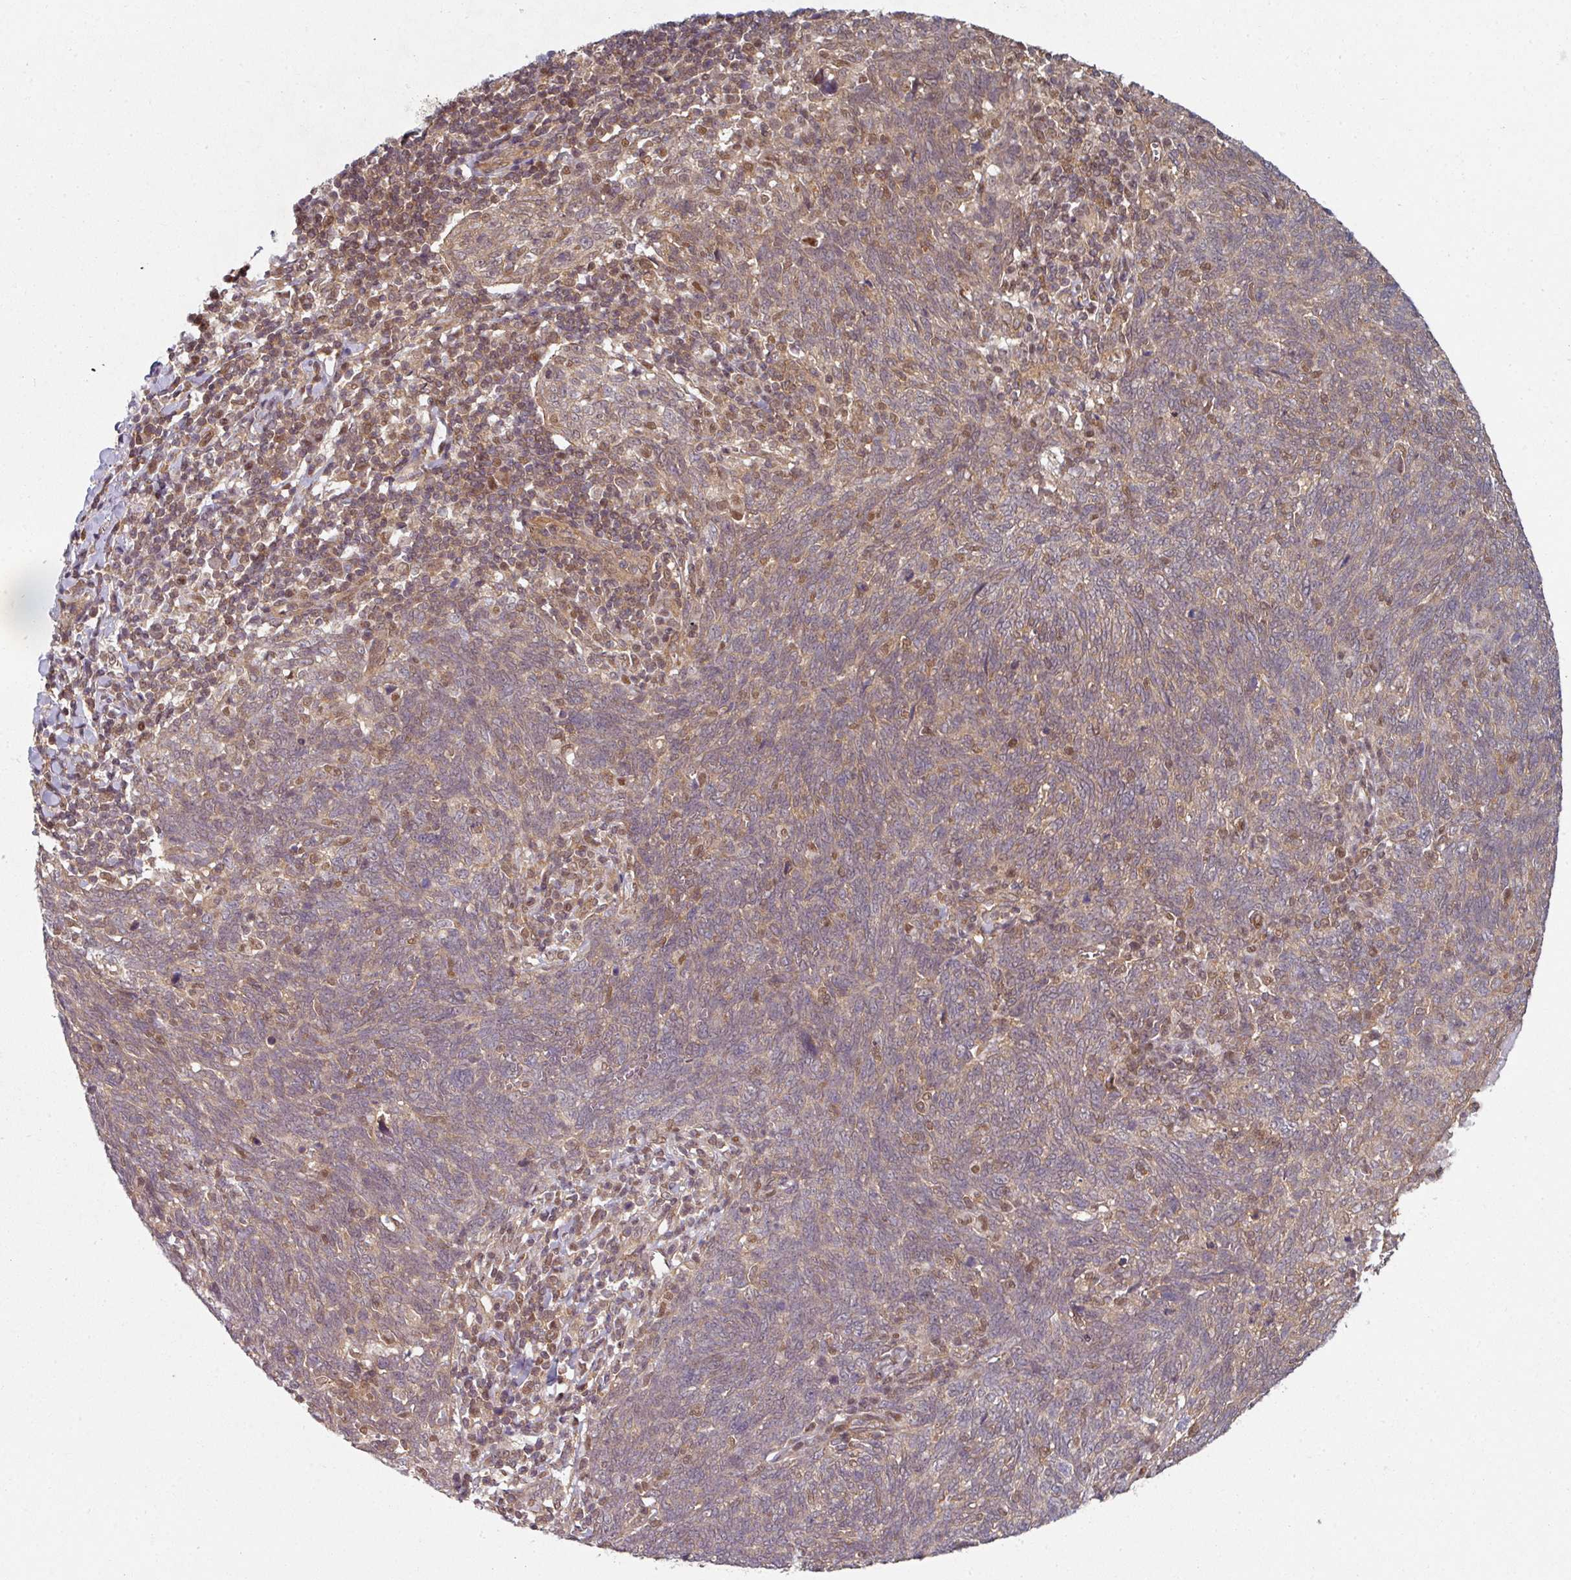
{"staining": {"intensity": "moderate", "quantity": "25%-75%", "location": "cytoplasmic/membranous"}, "tissue": "lung cancer", "cell_type": "Tumor cells", "image_type": "cancer", "snomed": [{"axis": "morphology", "description": "Squamous cell carcinoma, NOS"}, {"axis": "topography", "description": "Lung"}], "caption": "Immunohistochemical staining of lung cancer (squamous cell carcinoma) reveals medium levels of moderate cytoplasmic/membranous positivity in approximately 25%-75% of tumor cells.", "gene": "PSME3IP1", "patient": {"sex": "female", "age": 72}}